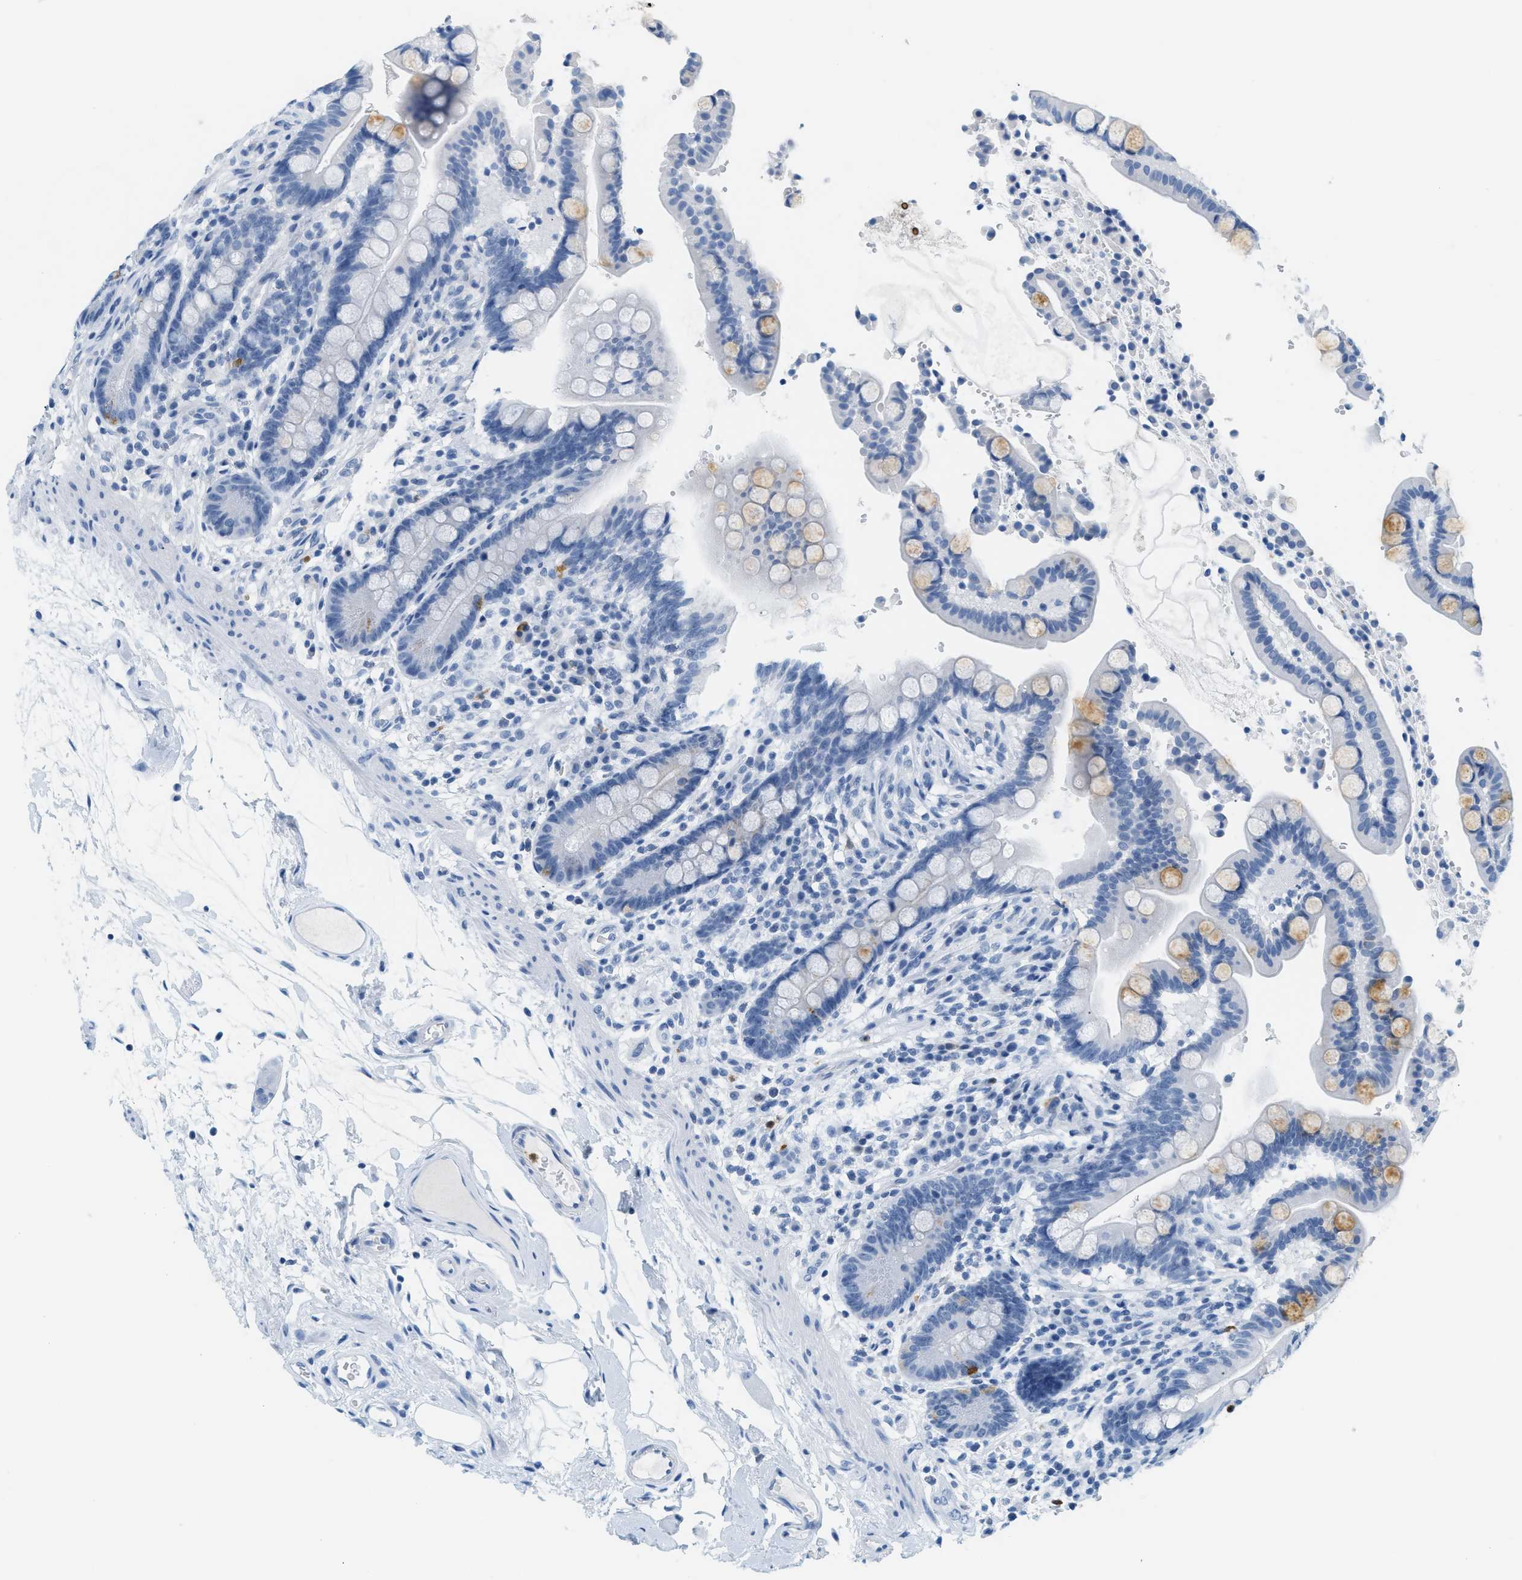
{"staining": {"intensity": "negative", "quantity": "none", "location": "none"}, "tissue": "colon", "cell_type": "Endothelial cells", "image_type": "normal", "snomed": [{"axis": "morphology", "description": "Normal tissue, NOS"}, {"axis": "topography", "description": "Colon"}], "caption": "Human colon stained for a protein using IHC displays no positivity in endothelial cells.", "gene": "LCN2", "patient": {"sex": "male", "age": 73}}